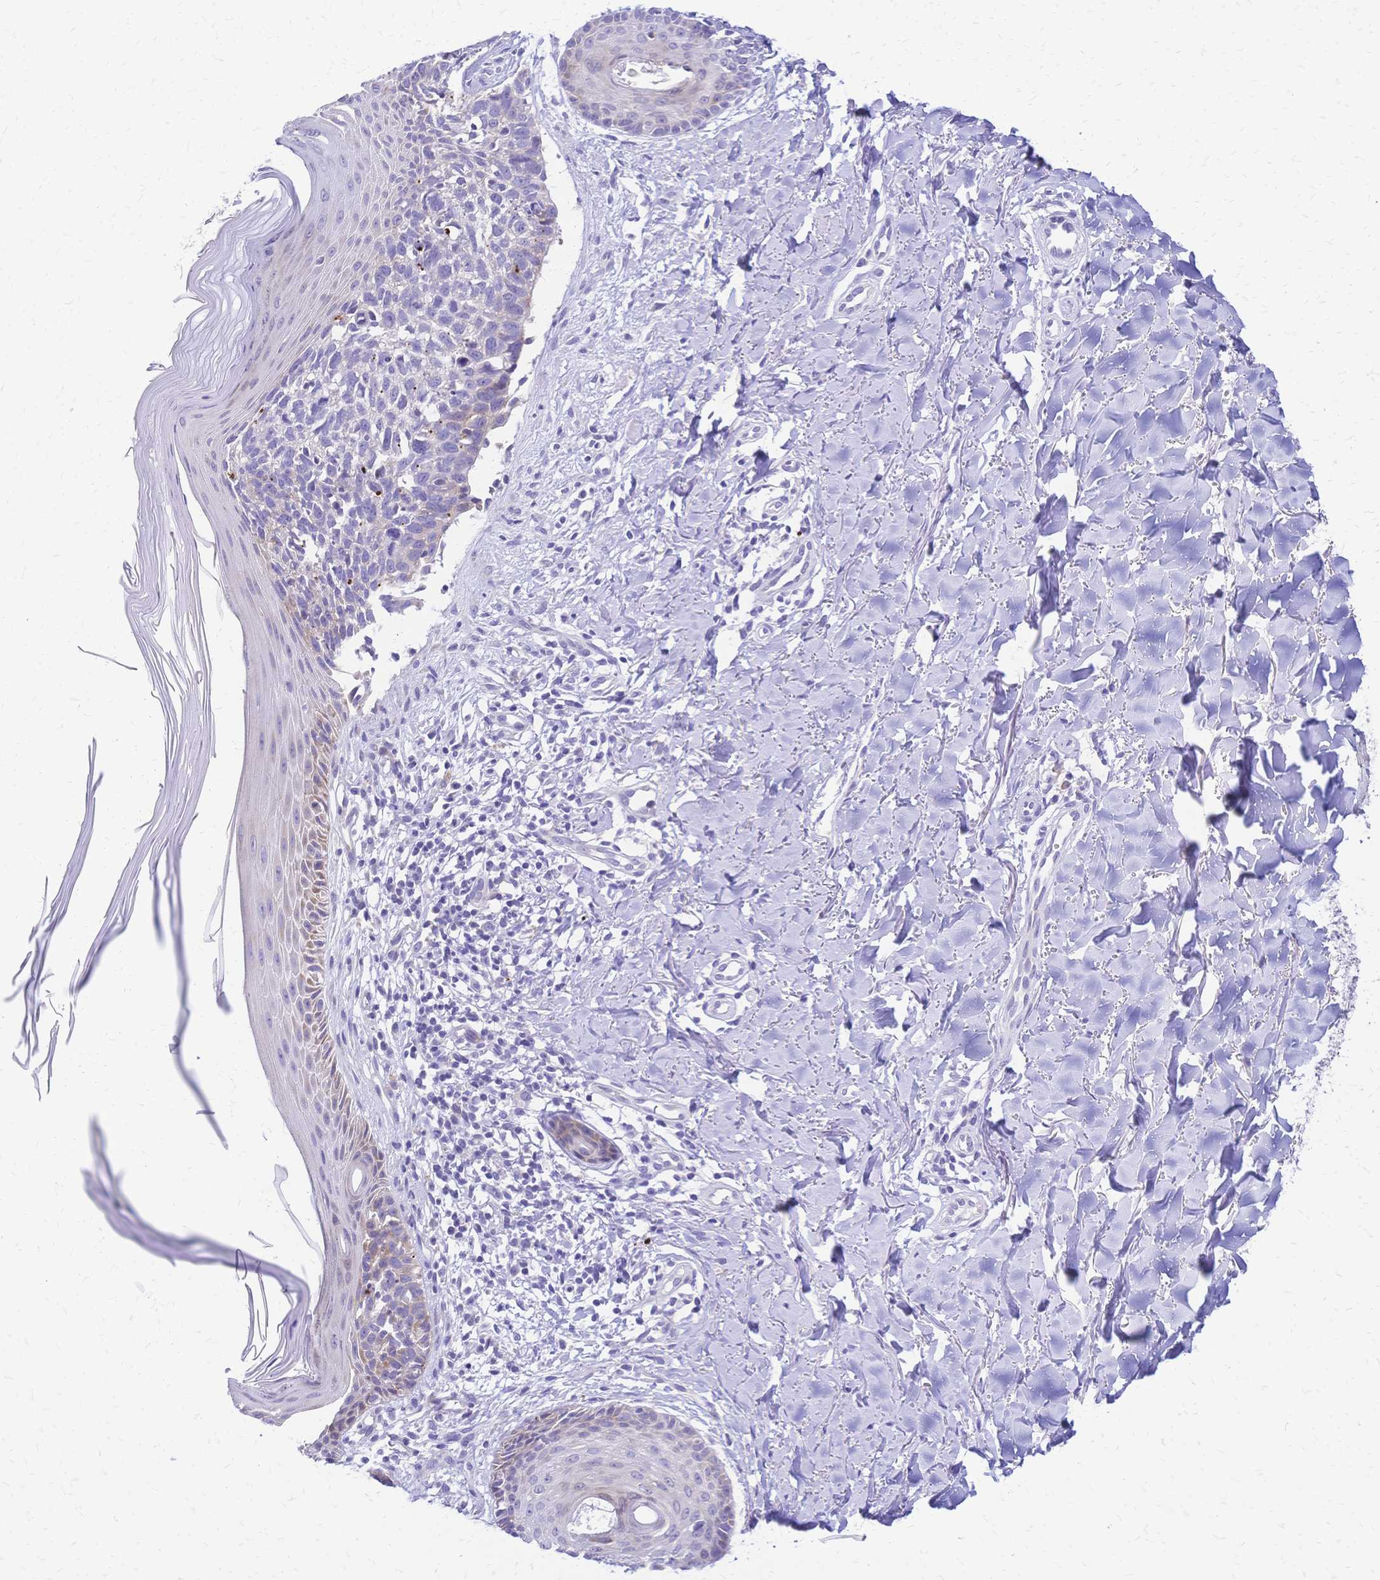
{"staining": {"intensity": "negative", "quantity": "none", "location": "none"}, "tissue": "skin cancer", "cell_type": "Tumor cells", "image_type": "cancer", "snomed": [{"axis": "morphology", "description": "Basal cell carcinoma"}, {"axis": "topography", "description": "Skin"}], "caption": "Human skin cancer (basal cell carcinoma) stained for a protein using IHC reveals no expression in tumor cells.", "gene": "GRB7", "patient": {"sex": "female", "age": 45}}